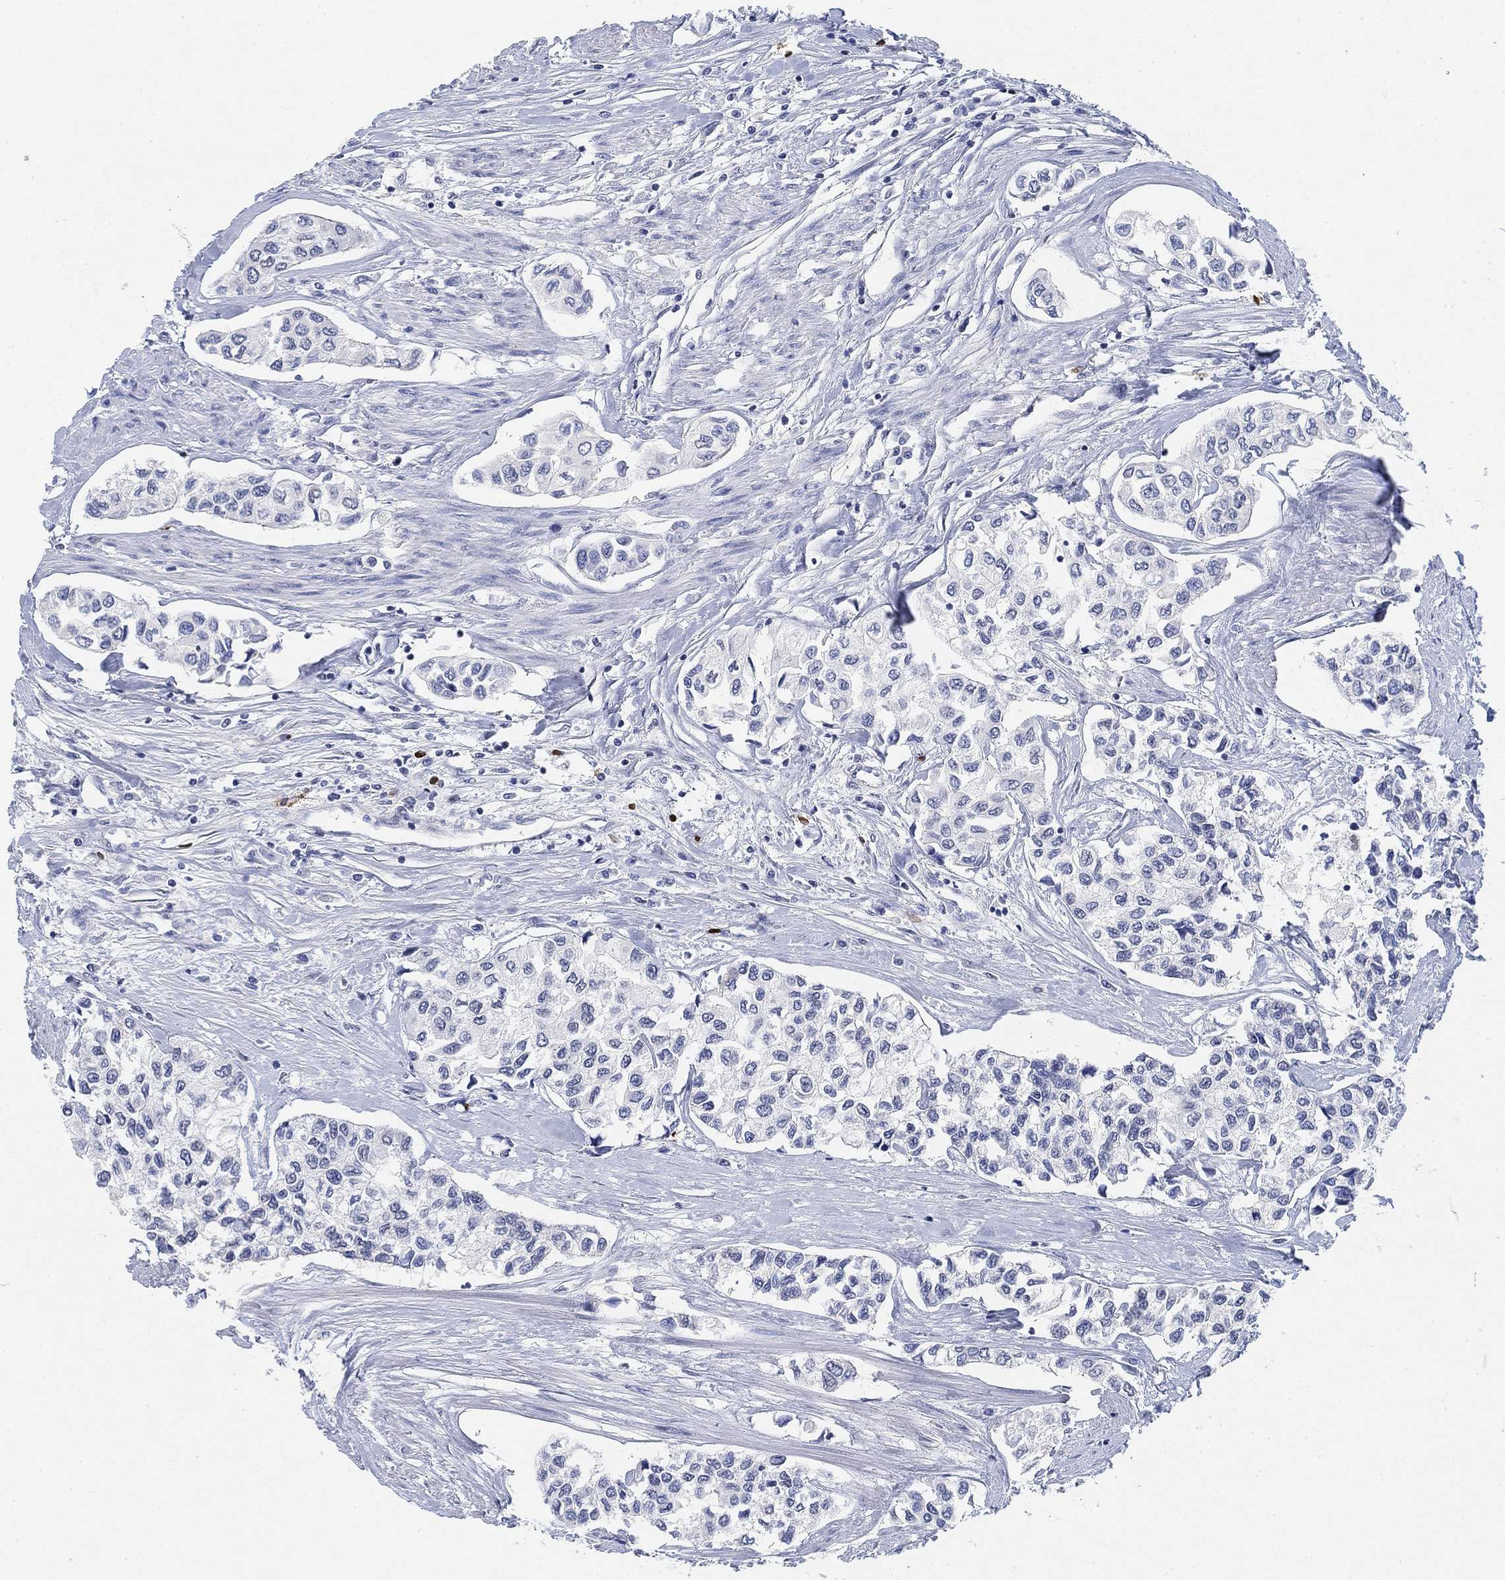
{"staining": {"intensity": "negative", "quantity": "none", "location": "none"}, "tissue": "urothelial cancer", "cell_type": "Tumor cells", "image_type": "cancer", "snomed": [{"axis": "morphology", "description": "Urothelial carcinoma, High grade"}, {"axis": "topography", "description": "Urinary bladder"}], "caption": "Immunohistochemistry photomicrograph of urothelial carcinoma (high-grade) stained for a protein (brown), which displays no positivity in tumor cells. (Brightfield microscopy of DAB (3,3'-diaminobenzidine) IHC at high magnification).", "gene": "PAX6", "patient": {"sex": "male", "age": 73}}